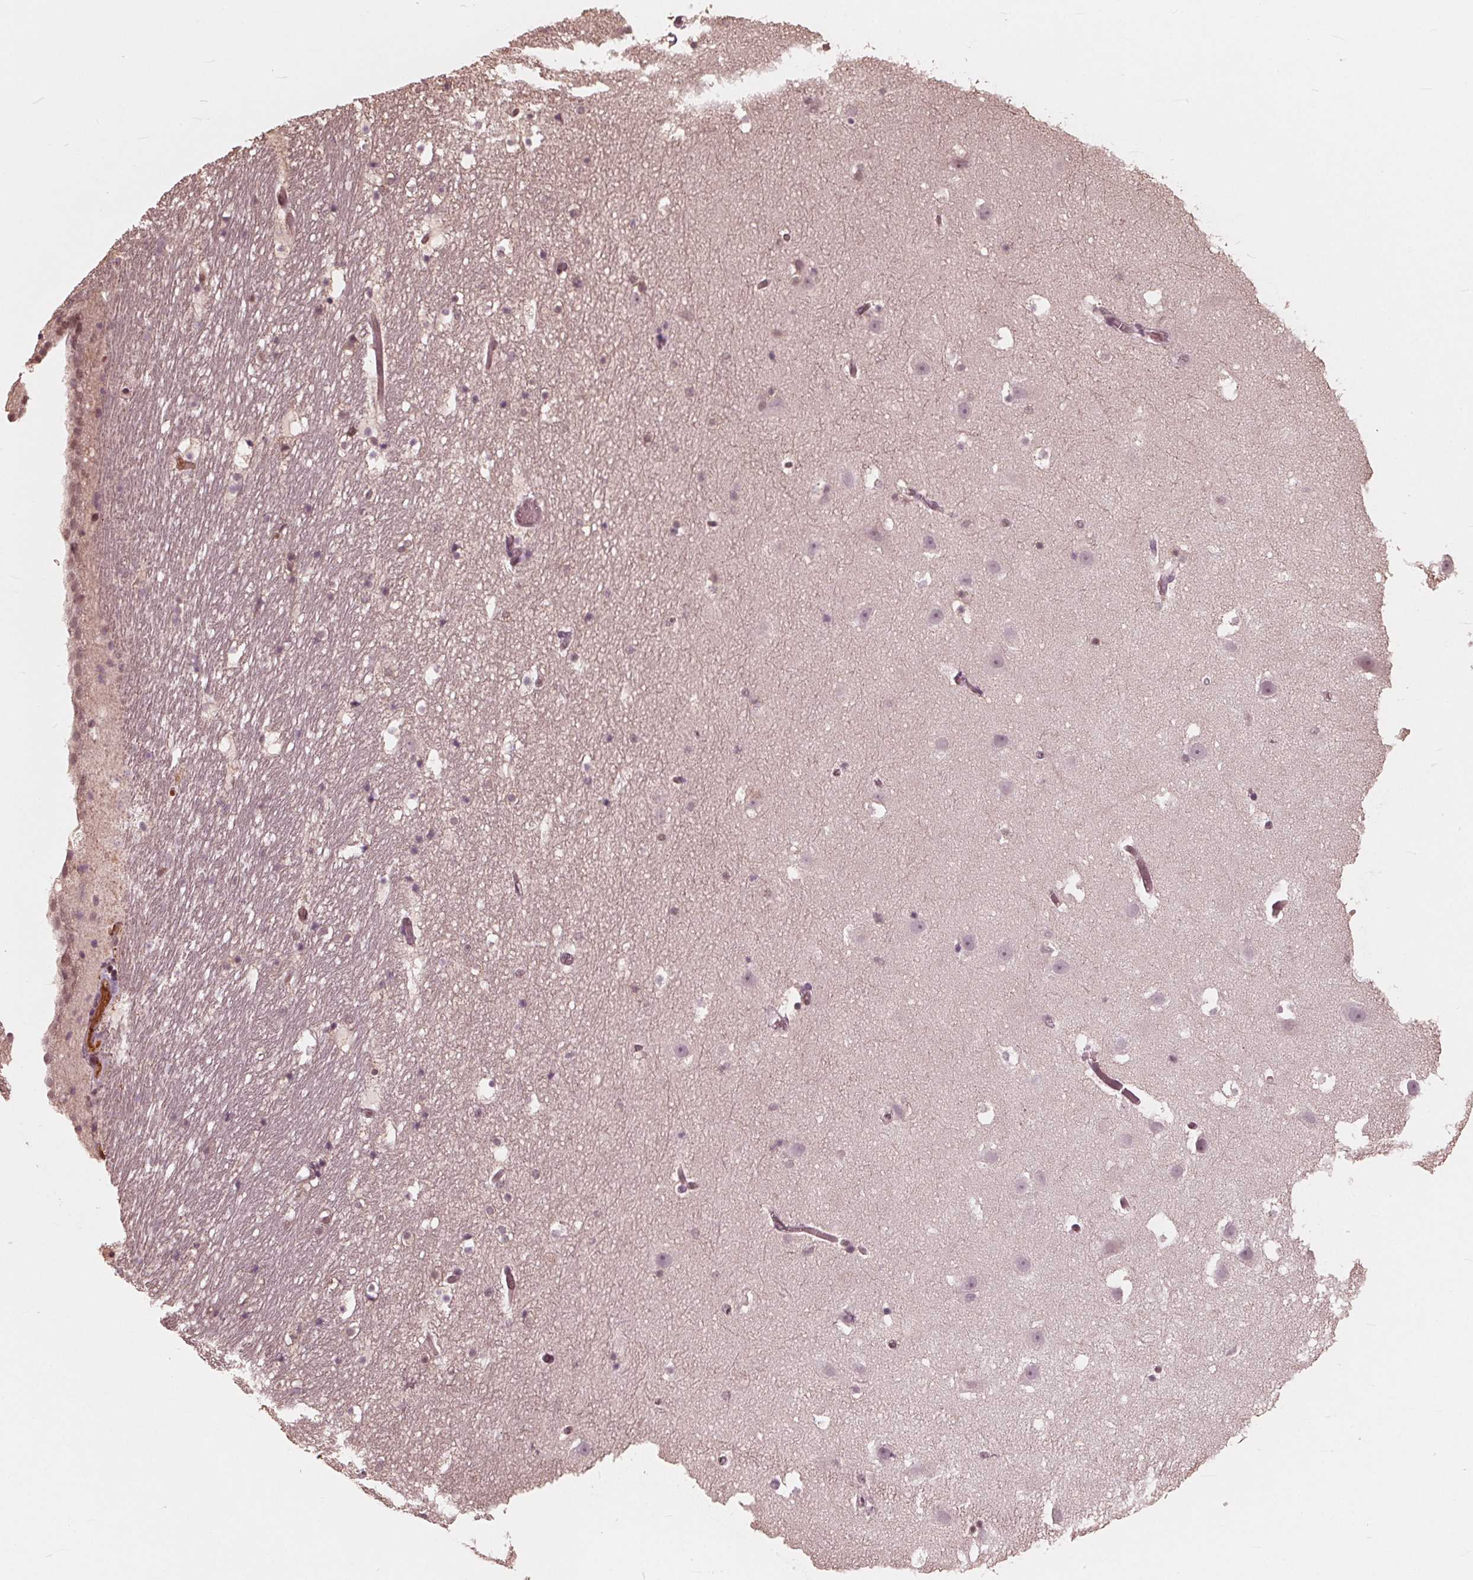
{"staining": {"intensity": "weak", "quantity": "<25%", "location": "nuclear"}, "tissue": "hippocampus", "cell_type": "Glial cells", "image_type": "normal", "snomed": [{"axis": "morphology", "description": "Normal tissue, NOS"}, {"axis": "topography", "description": "Hippocampus"}], "caption": "The photomicrograph reveals no staining of glial cells in normal hippocampus. (Stains: DAB (3,3'-diaminobenzidine) immunohistochemistry with hematoxylin counter stain, Microscopy: brightfield microscopy at high magnification).", "gene": "HIRIP3", "patient": {"sex": "male", "age": 26}}